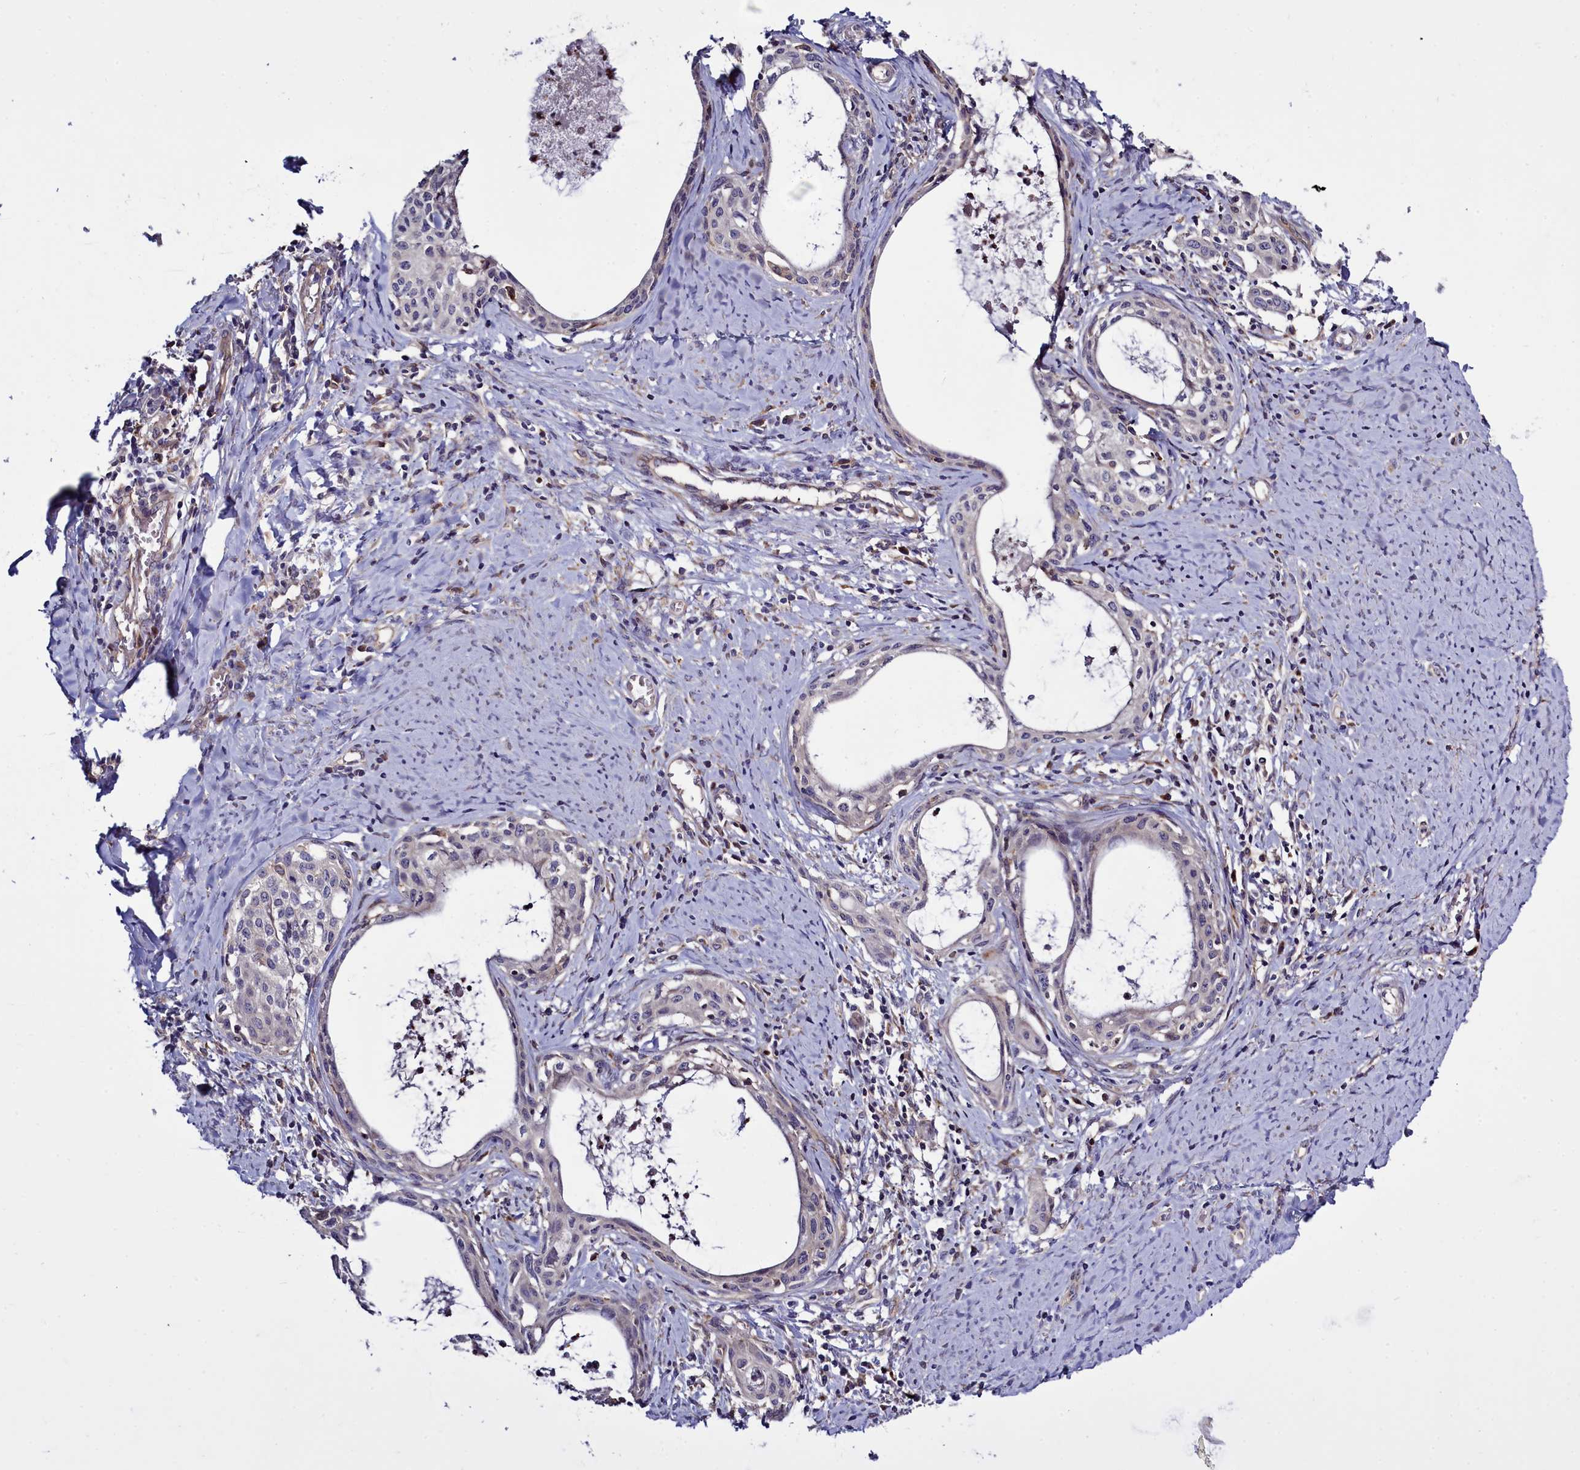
{"staining": {"intensity": "negative", "quantity": "none", "location": "none"}, "tissue": "cervical cancer", "cell_type": "Tumor cells", "image_type": "cancer", "snomed": [{"axis": "morphology", "description": "Squamous cell carcinoma, NOS"}, {"axis": "morphology", "description": "Adenocarcinoma, NOS"}, {"axis": "topography", "description": "Cervix"}], "caption": "A micrograph of cervical squamous cell carcinoma stained for a protein reveals no brown staining in tumor cells. (DAB (3,3'-diaminobenzidine) immunohistochemistry (IHC), high magnification).", "gene": "RAPGEF4", "patient": {"sex": "female", "age": 52}}